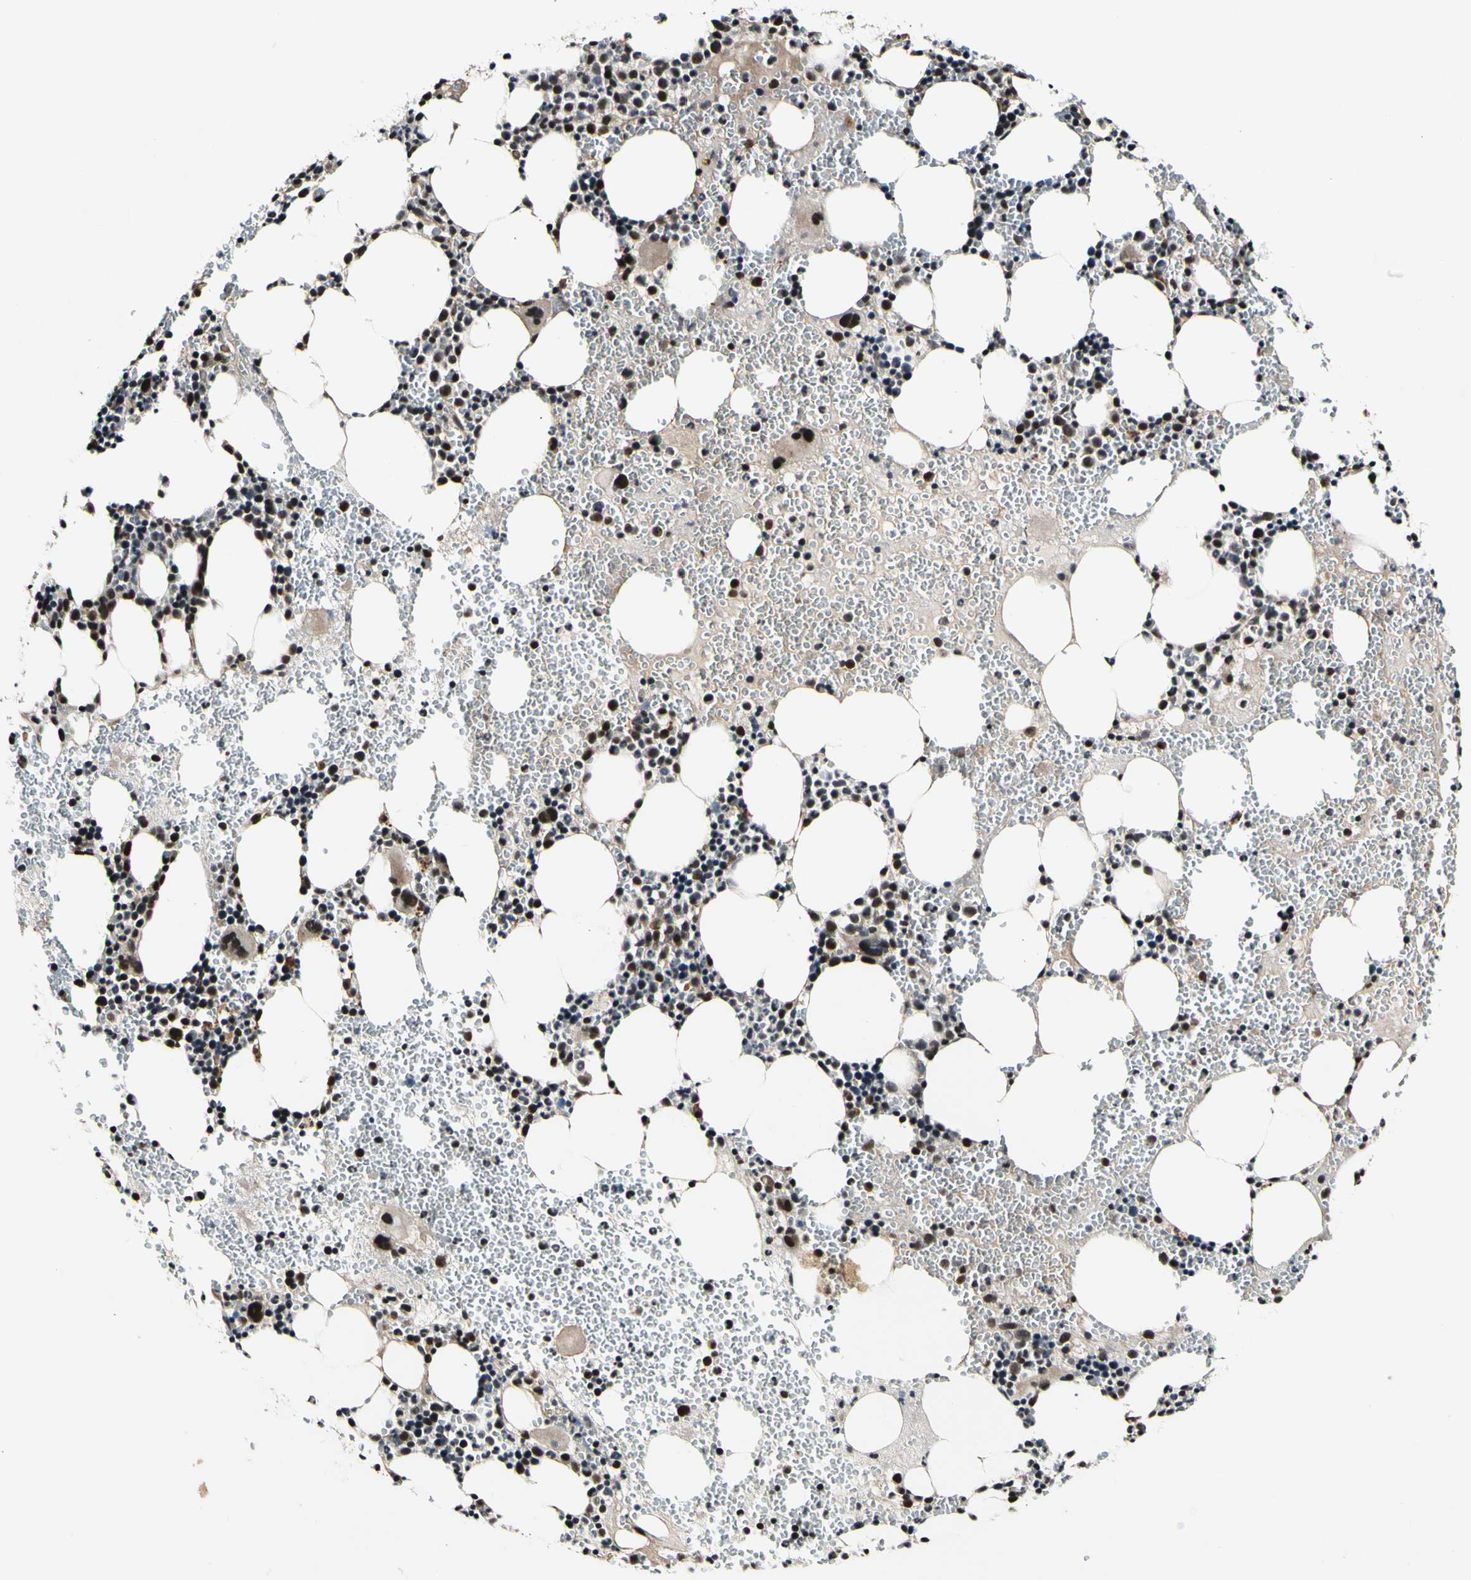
{"staining": {"intensity": "strong", "quantity": "25%-75%", "location": "nuclear"}, "tissue": "bone marrow", "cell_type": "Hematopoietic cells", "image_type": "normal", "snomed": [{"axis": "morphology", "description": "Normal tissue, NOS"}, {"axis": "morphology", "description": "Inflammation, NOS"}, {"axis": "topography", "description": "Bone marrow"}], "caption": "Protein positivity by immunohistochemistry (IHC) demonstrates strong nuclear positivity in about 25%-75% of hematopoietic cells in unremarkable bone marrow.", "gene": "POLR2F", "patient": {"sex": "female", "age": 76}}